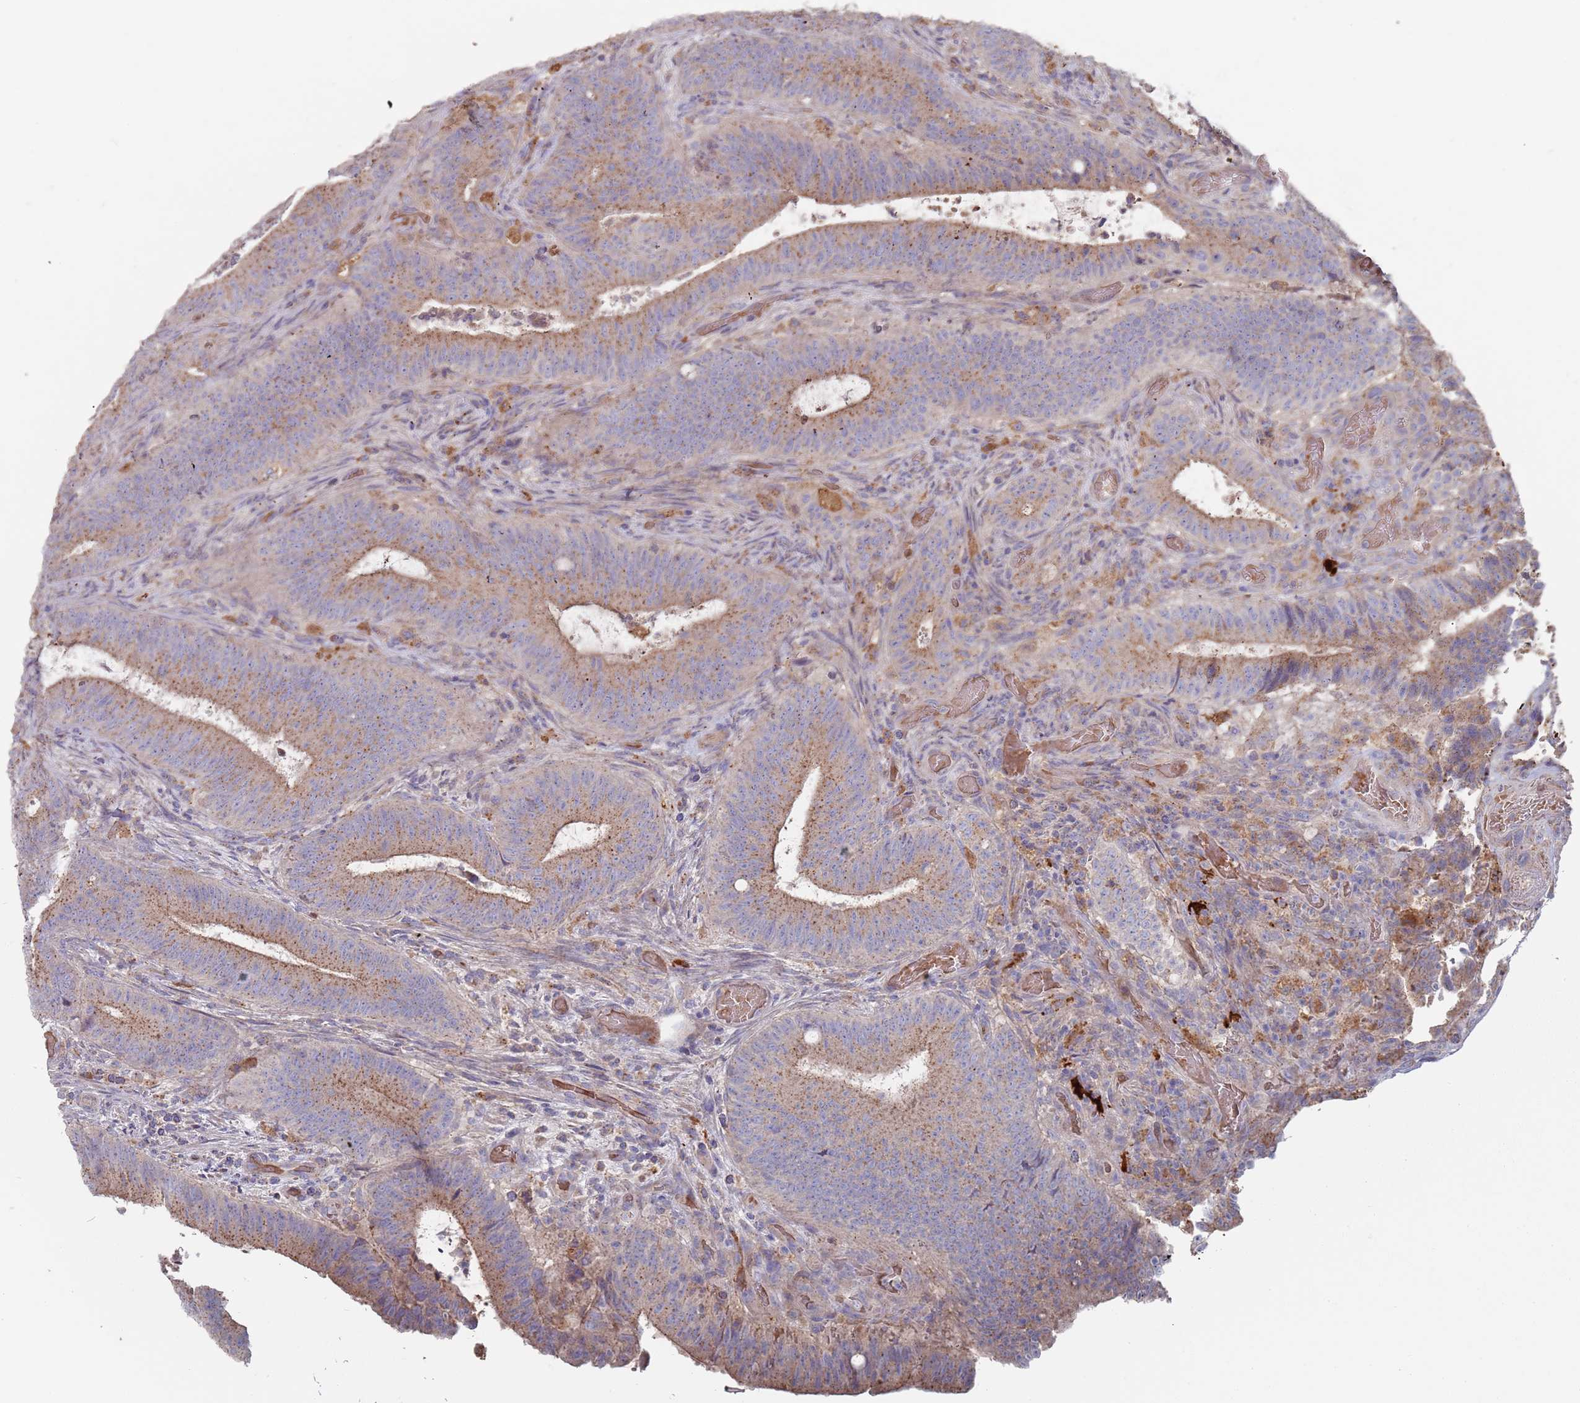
{"staining": {"intensity": "weak", "quantity": "25%-75%", "location": "cytoplasmic/membranous"}, "tissue": "colorectal cancer", "cell_type": "Tumor cells", "image_type": "cancer", "snomed": [{"axis": "morphology", "description": "Adenocarcinoma, NOS"}, {"axis": "topography", "description": "Colon"}], "caption": "About 25%-75% of tumor cells in adenocarcinoma (colorectal) exhibit weak cytoplasmic/membranous protein expression as visualized by brown immunohistochemical staining.", "gene": "MALRD1", "patient": {"sex": "female", "age": 43}}